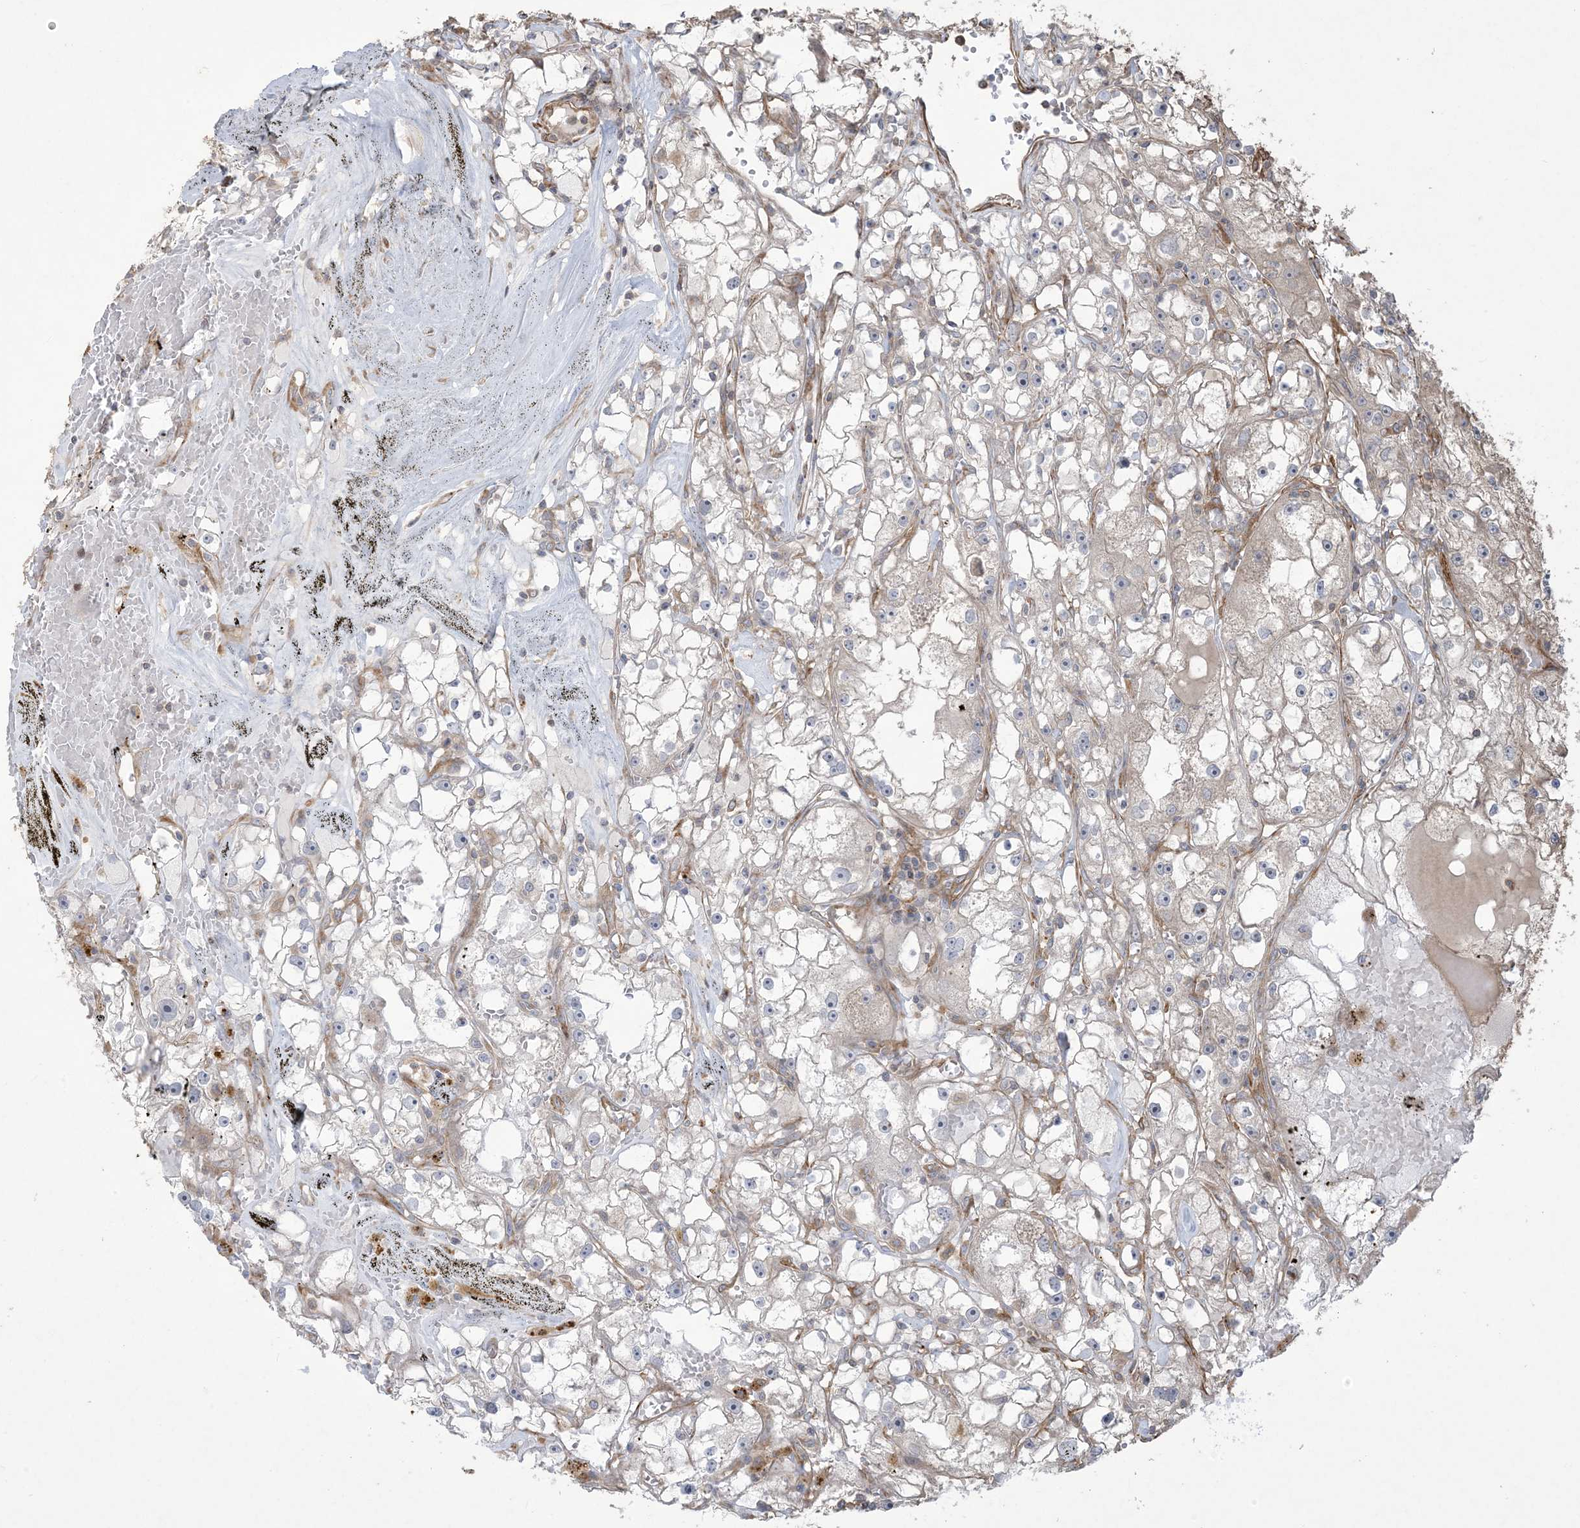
{"staining": {"intensity": "weak", "quantity": "25%-75%", "location": "cytoplasmic/membranous"}, "tissue": "renal cancer", "cell_type": "Tumor cells", "image_type": "cancer", "snomed": [{"axis": "morphology", "description": "Adenocarcinoma, NOS"}, {"axis": "topography", "description": "Kidney"}], "caption": "An immunohistochemistry micrograph of tumor tissue is shown. Protein staining in brown highlights weak cytoplasmic/membranous positivity in adenocarcinoma (renal) within tumor cells.", "gene": "KLHL18", "patient": {"sex": "male", "age": 56}}